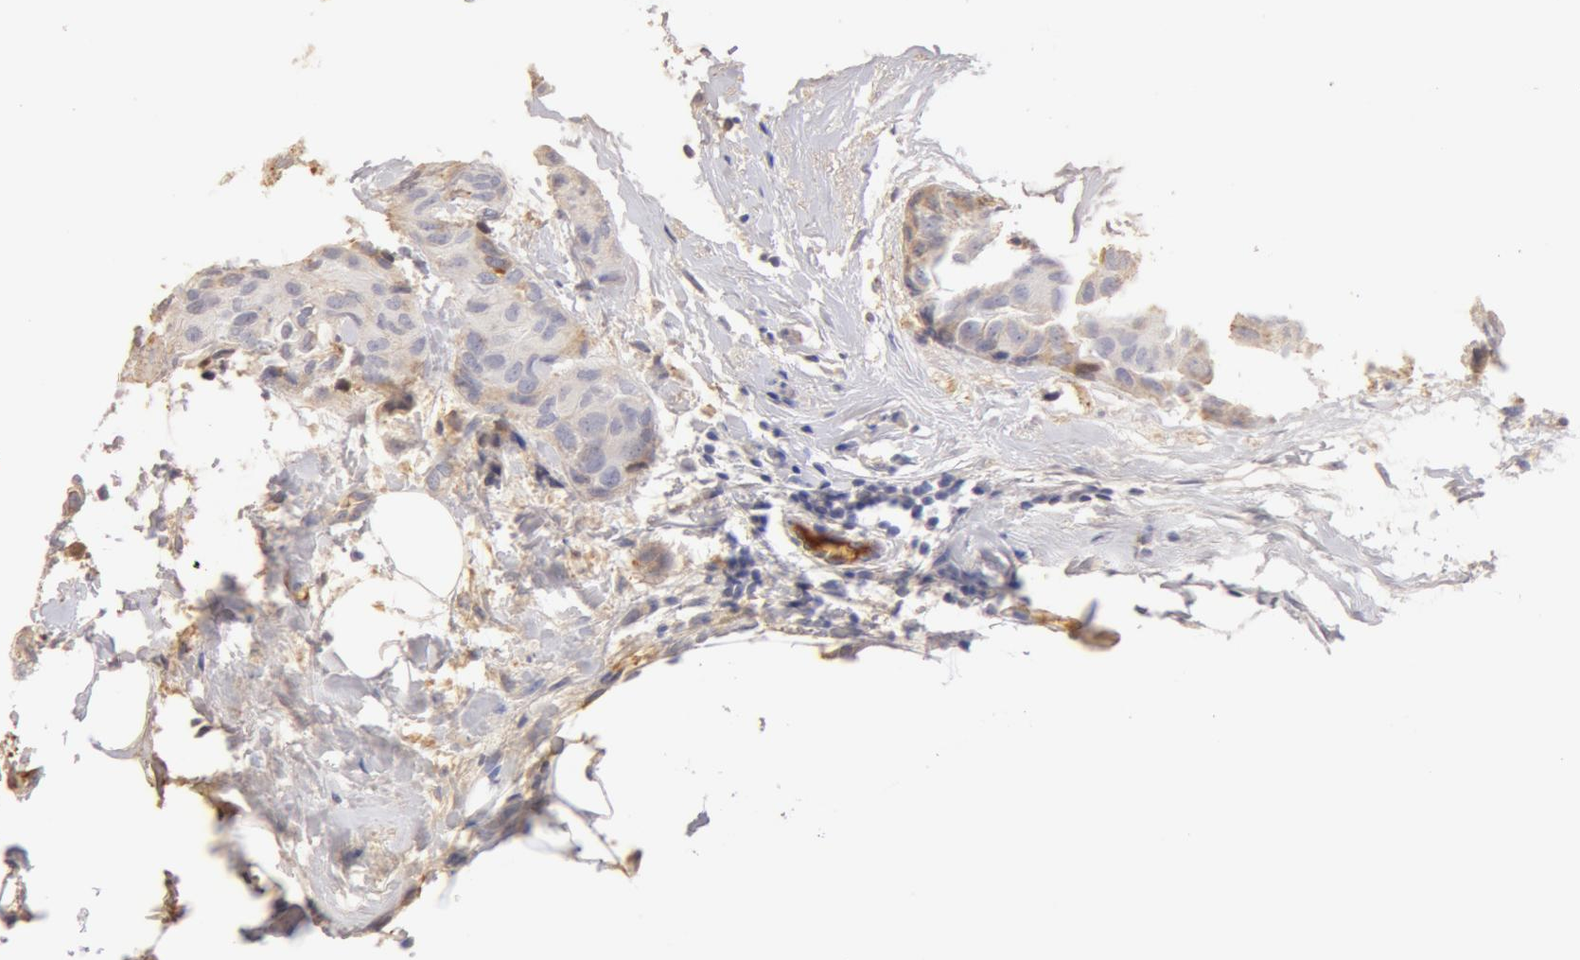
{"staining": {"intensity": "weak", "quantity": "25%-75%", "location": "cytoplasmic/membranous"}, "tissue": "breast cancer", "cell_type": "Tumor cells", "image_type": "cancer", "snomed": [{"axis": "morphology", "description": "Duct carcinoma"}, {"axis": "topography", "description": "Breast"}], "caption": "This is a photomicrograph of immunohistochemistry staining of breast cancer, which shows weak expression in the cytoplasmic/membranous of tumor cells.", "gene": "TF", "patient": {"sex": "female", "age": 68}}